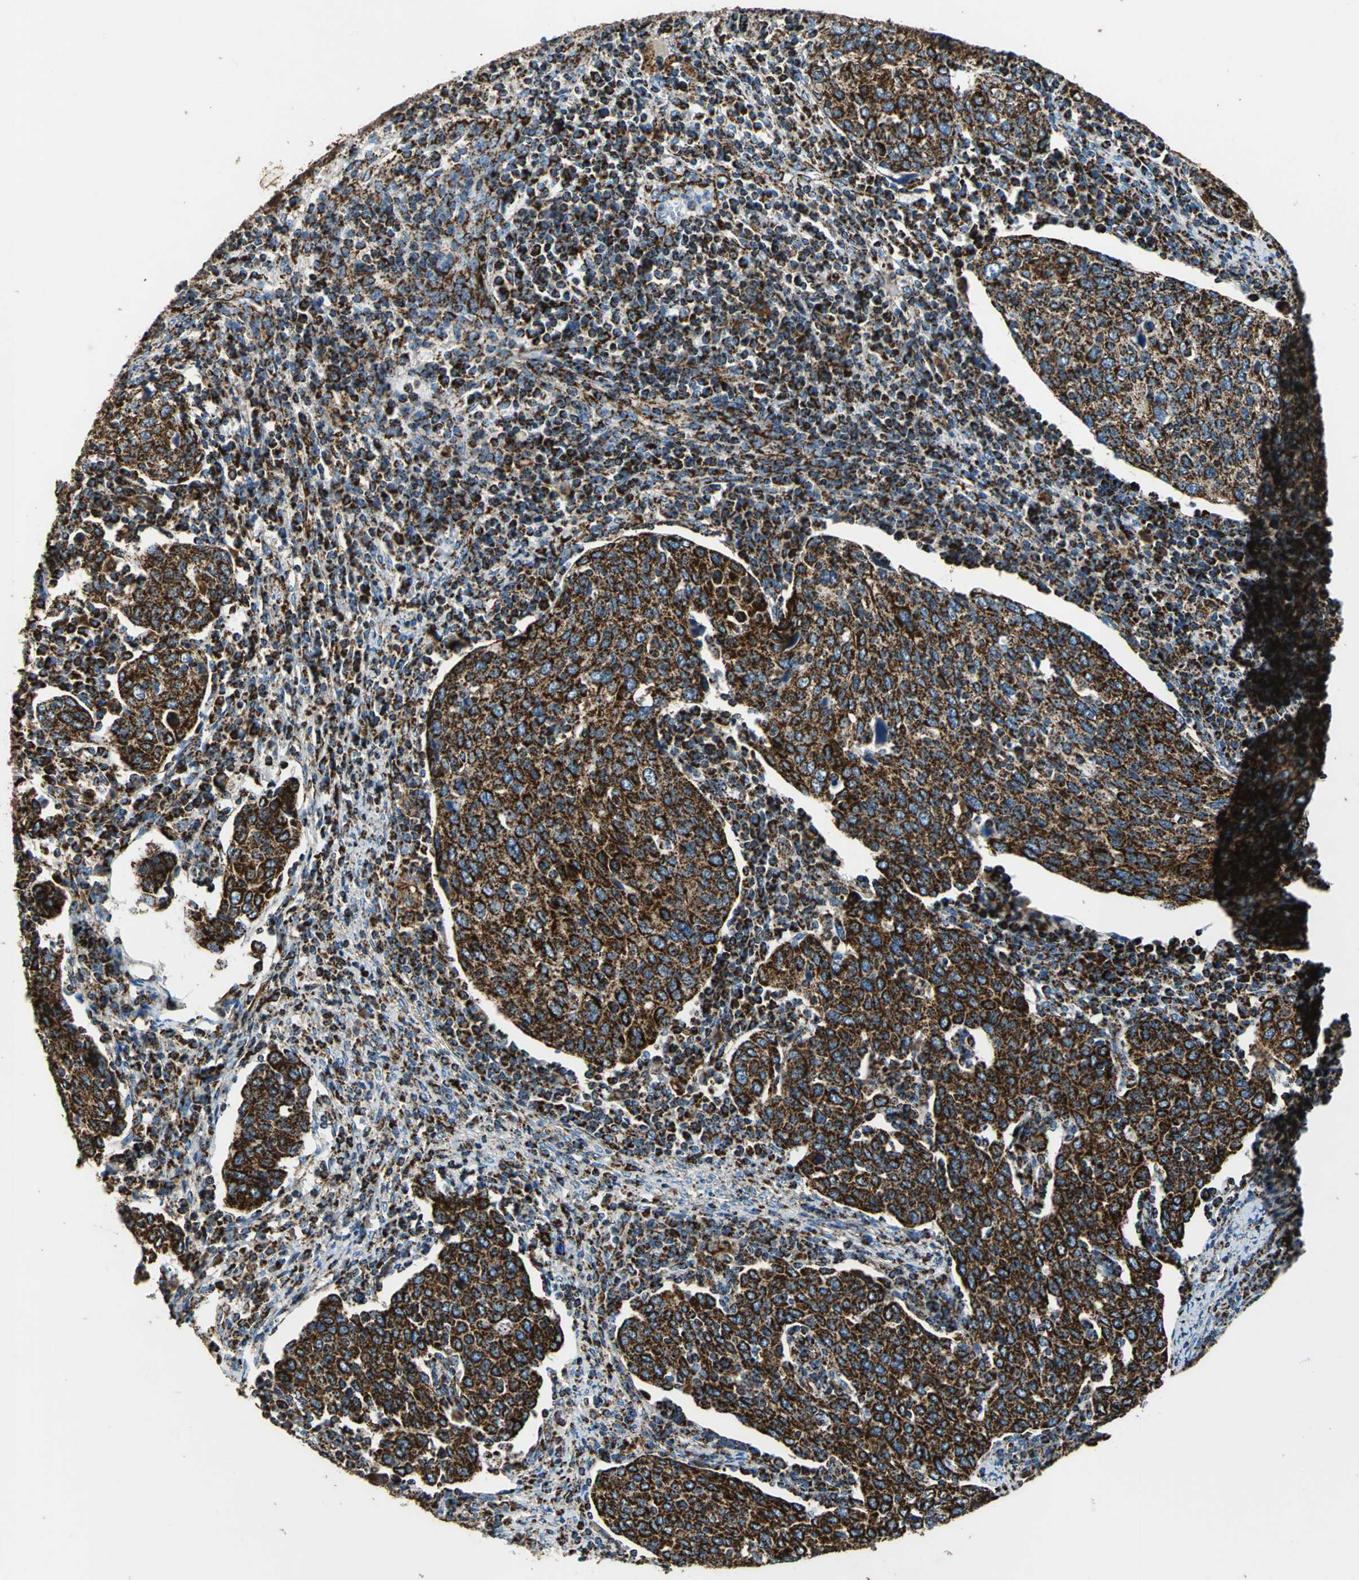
{"staining": {"intensity": "strong", "quantity": ">75%", "location": "cytoplasmic/membranous"}, "tissue": "cervical cancer", "cell_type": "Tumor cells", "image_type": "cancer", "snomed": [{"axis": "morphology", "description": "Squamous cell carcinoma, NOS"}, {"axis": "topography", "description": "Cervix"}], "caption": "Immunohistochemical staining of human cervical cancer (squamous cell carcinoma) demonstrates high levels of strong cytoplasmic/membranous protein positivity in about >75% of tumor cells.", "gene": "ECH1", "patient": {"sex": "female", "age": 40}}